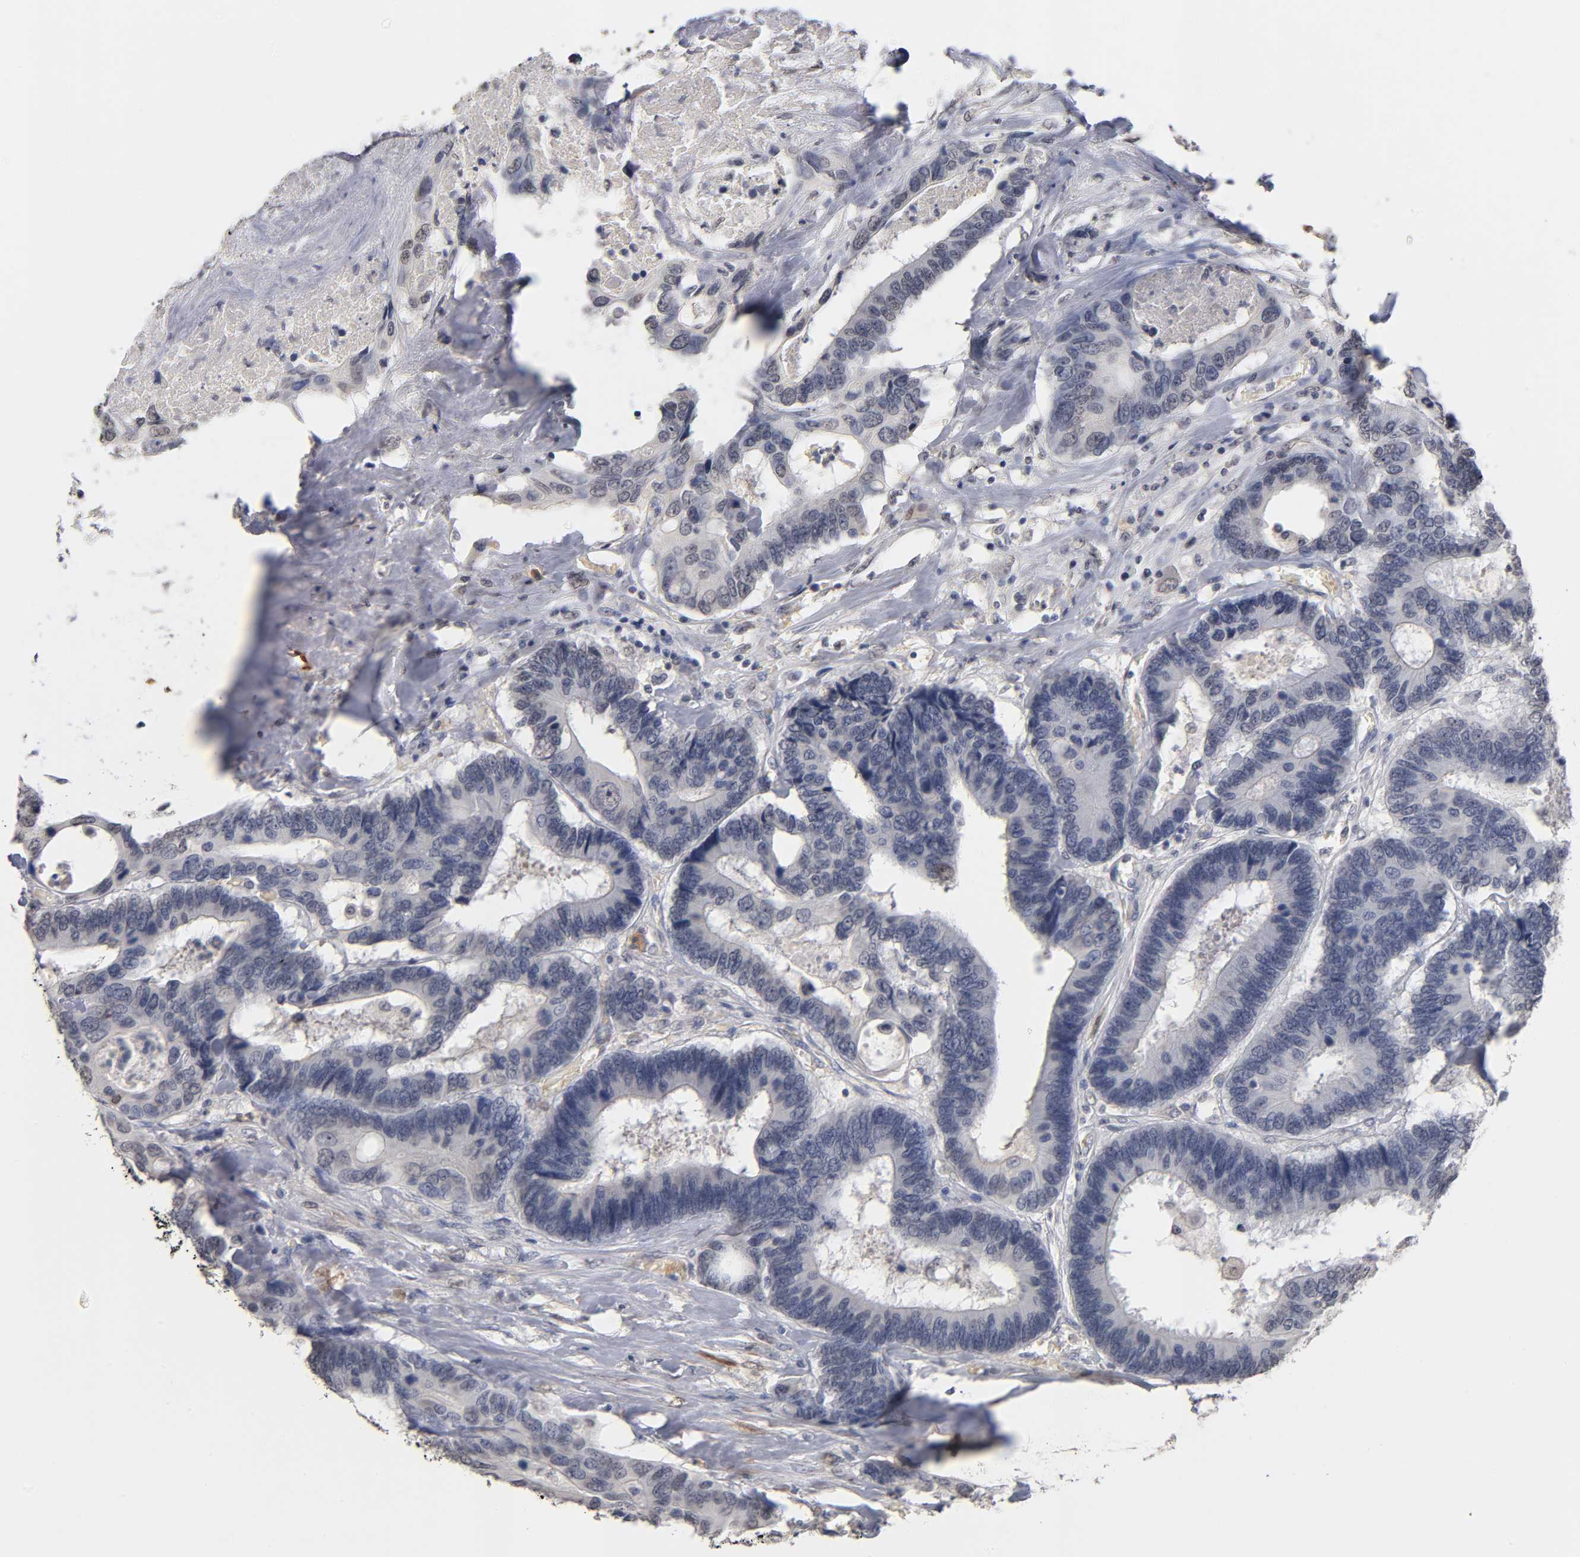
{"staining": {"intensity": "negative", "quantity": "none", "location": "none"}, "tissue": "colorectal cancer", "cell_type": "Tumor cells", "image_type": "cancer", "snomed": [{"axis": "morphology", "description": "Adenocarcinoma, NOS"}, {"axis": "topography", "description": "Rectum"}], "caption": "DAB (3,3'-diaminobenzidine) immunohistochemical staining of human adenocarcinoma (colorectal) shows no significant positivity in tumor cells. (Stains: DAB (3,3'-diaminobenzidine) IHC with hematoxylin counter stain, Microscopy: brightfield microscopy at high magnification).", "gene": "CRABP2", "patient": {"sex": "male", "age": 55}}